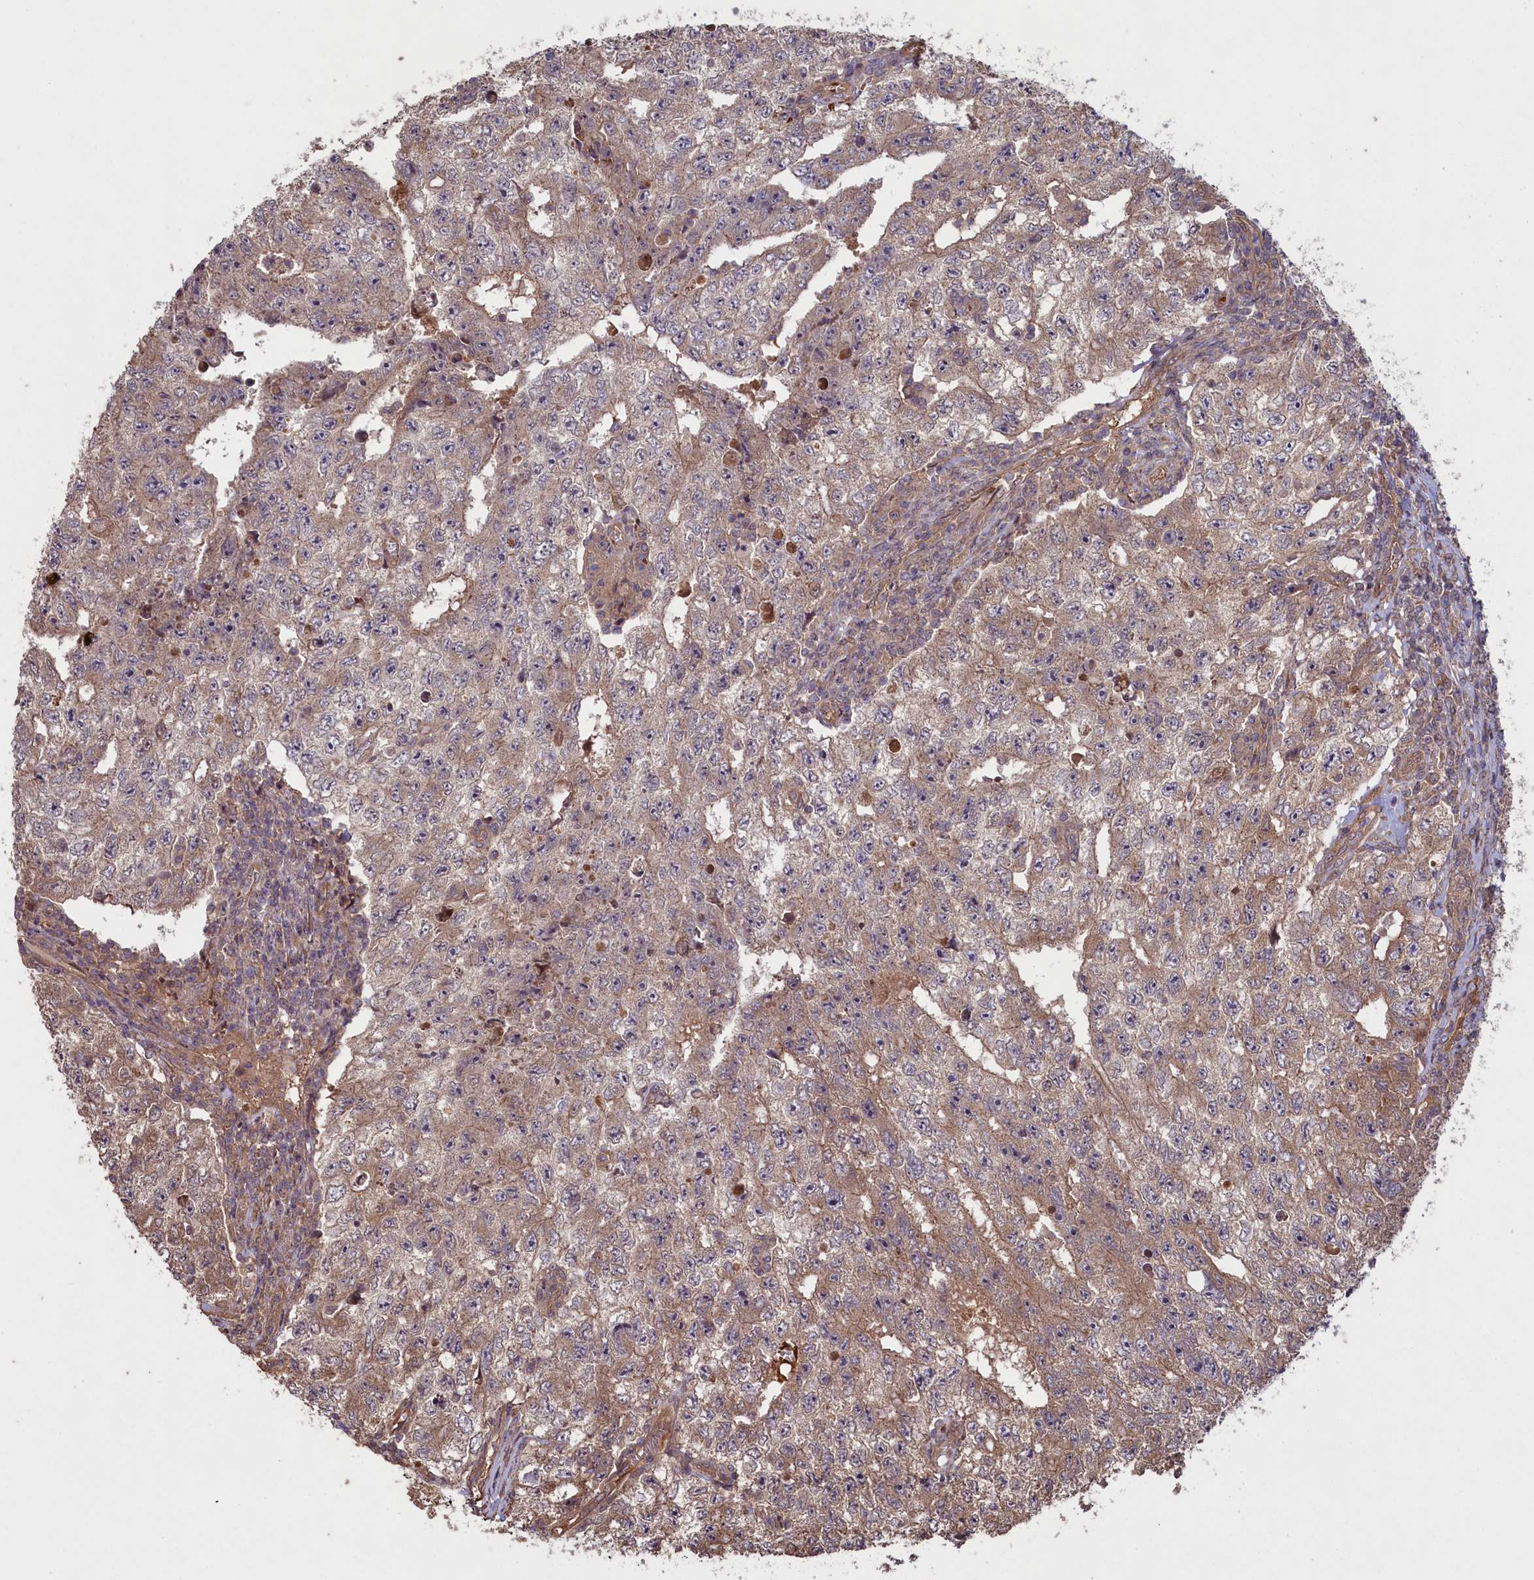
{"staining": {"intensity": "moderate", "quantity": "25%-75%", "location": "cytoplasmic/membranous"}, "tissue": "testis cancer", "cell_type": "Tumor cells", "image_type": "cancer", "snomed": [{"axis": "morphology", "description": "Carcinoma, Embryonal, NOS"}, {"axis": "topography", "description": "Testis"}], "caption": "Testis embryonal carcinoma tissue displays moderate cytoplasmic/membranous expression in approximately 25%-75% of tumor cells, visualized by immunohistochemistry.", "gene": "CIAO2B", "patient": {"sex": "male", "age": 17}}